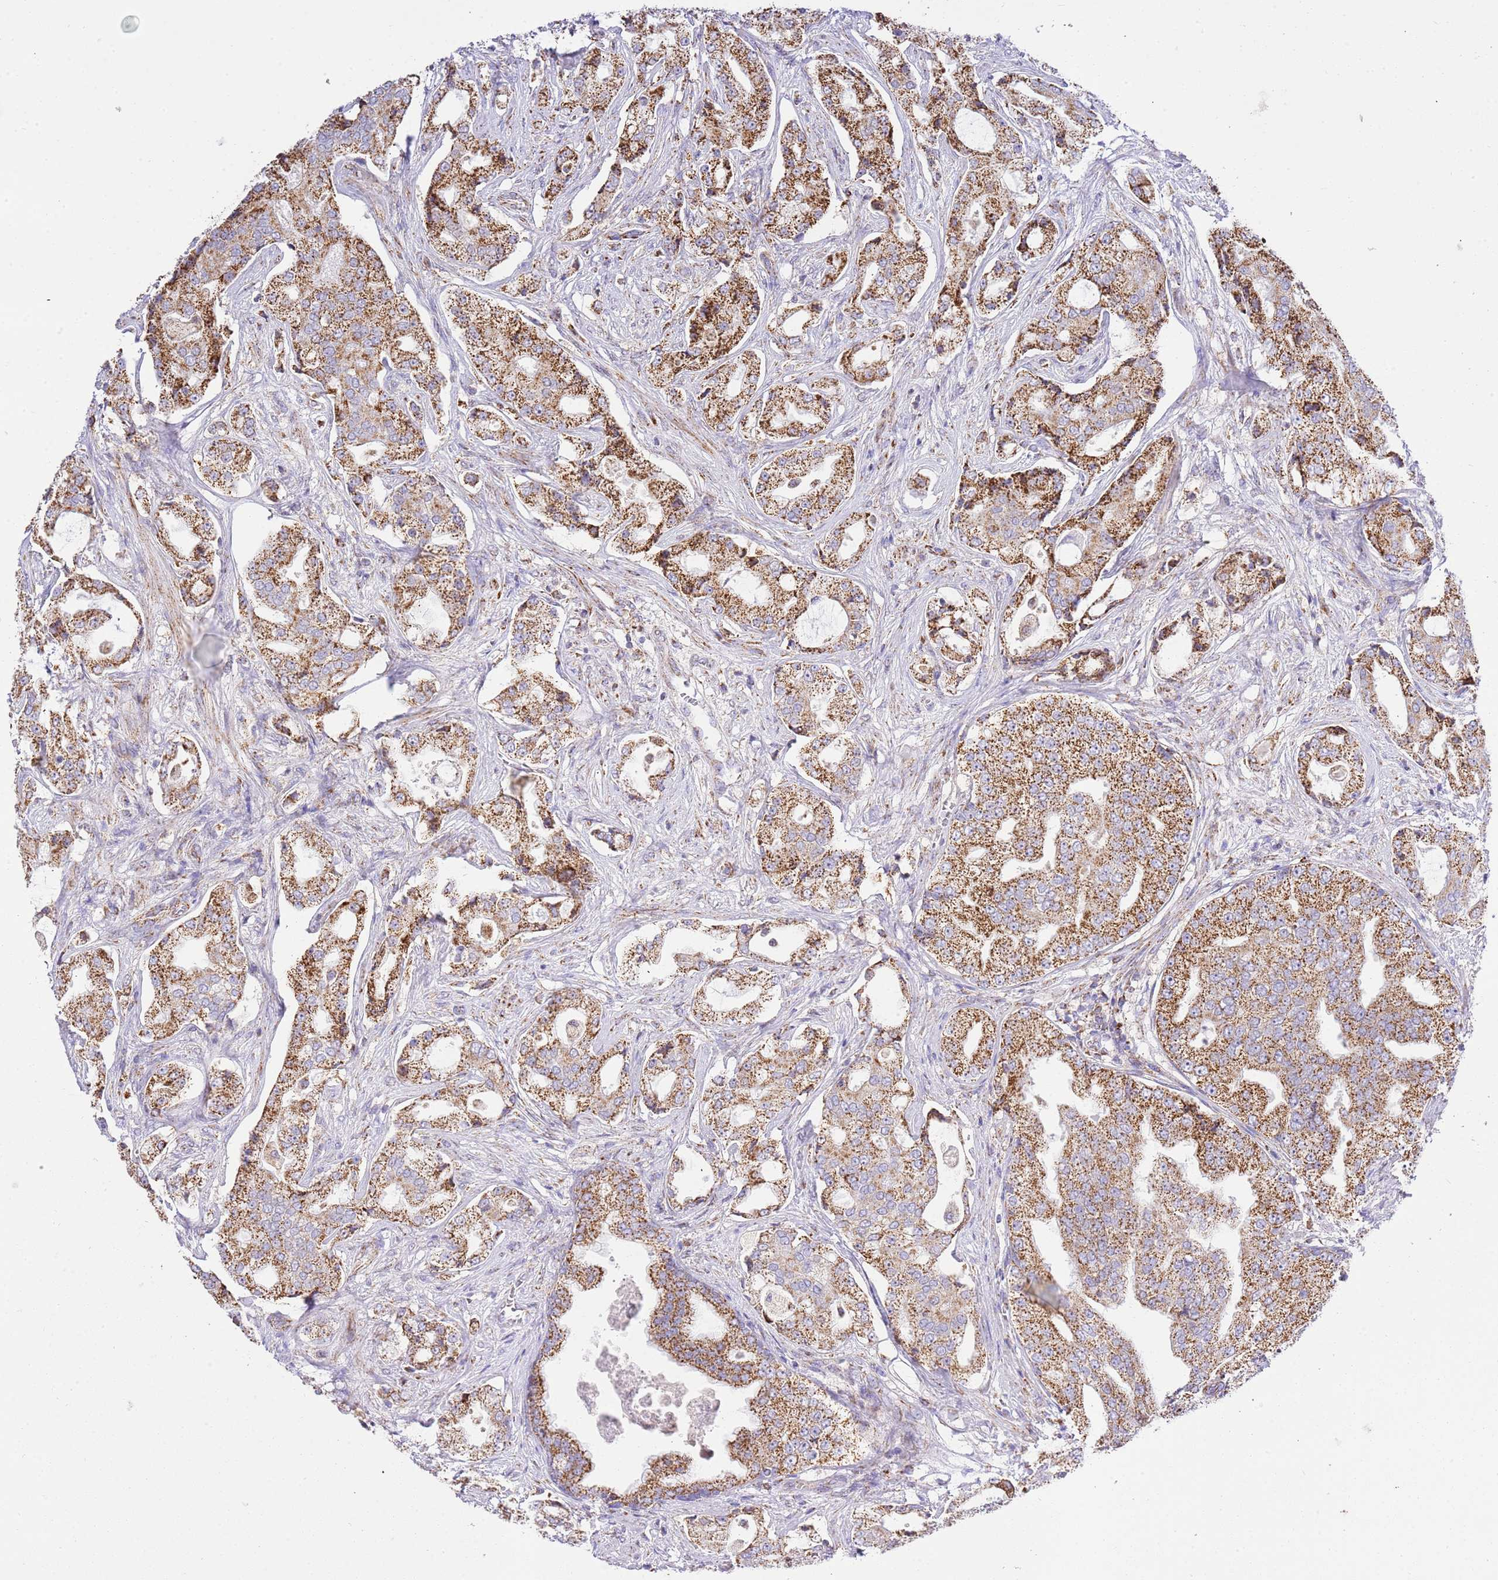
{"staining": {"intensity": "strong", "quantity": ">75%", "location": "cytoplasmic/membranous"}, "tissue": "prostate cancer", "cell_type": "Tumor cells", "image_type": "cancer", "snomed": [{"axis": "morphology", "description": "Adenocarcinoma, High grade"}, {"axis": "topography", "description": "Prostate"}], "caption": "Immunohistochemistry (DAB (3,3'-diaminobenzidine)) staining of human prostate high-grade adenocarcinoma exhibits strong cytoplasmic/membranous protein positivity in about >75% of tumor cells.", "gene": "ZBTB39", "patient": {"sex": "male", "age": 68}}